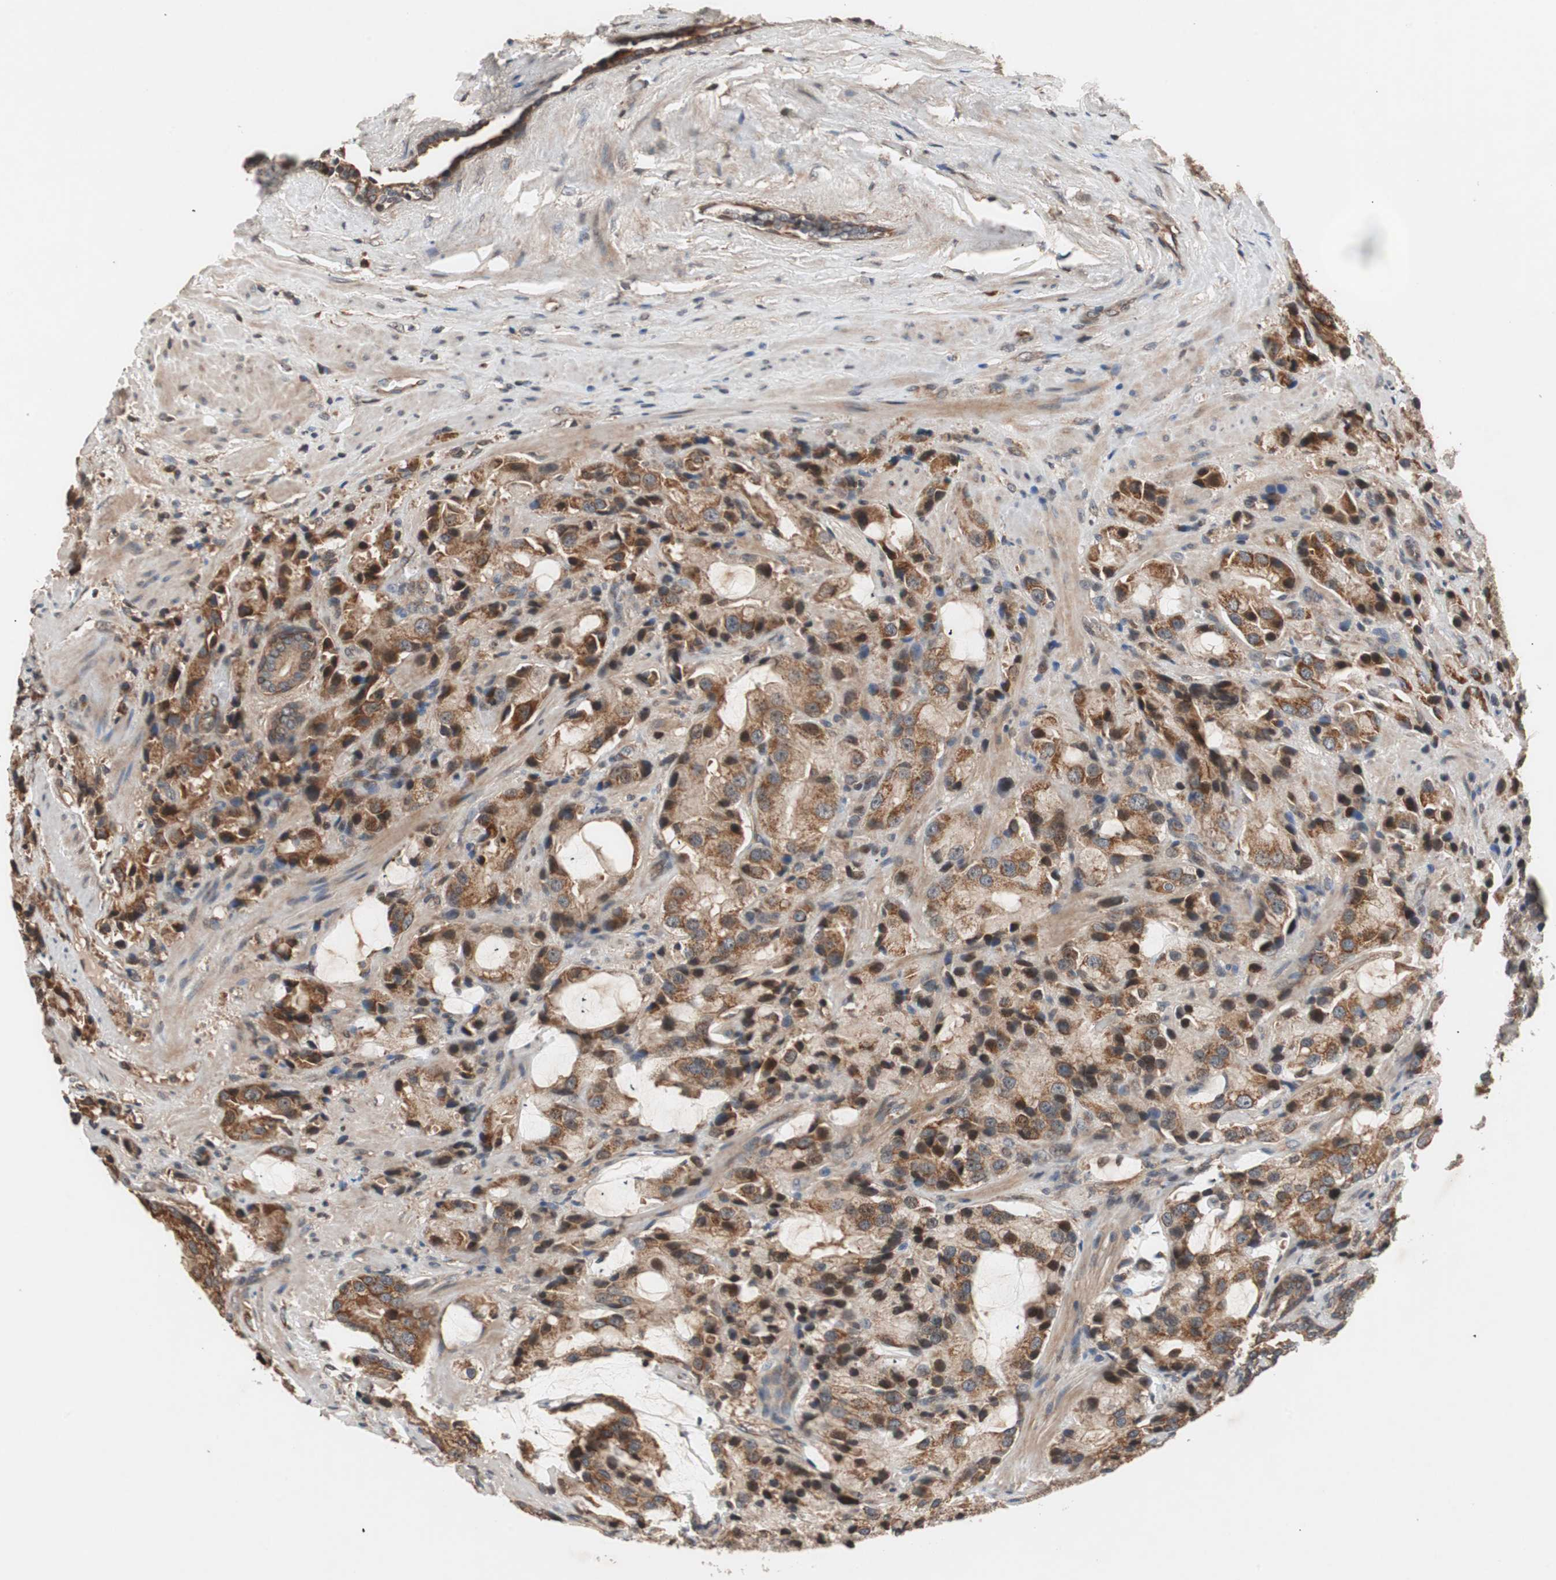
{"staining": {"intensity": "strong", "quantity": ">75%", "location": "cytoplasmic/membranous"}, "tissue": "prostate cancer", "cell_type": "Tumor cells", "image_type": "cancer", "snomed": [{"axis": "morphology", "description": "Adenocarcinoma, High grade"}, {"axis": "topography", "description": "Prostate"}], "caption": "DAB (3,3'-diaminobenzidine) immunohistochemical staining of prostate cancer (adenocarcinoma (high-grade)) demonstrates strong cytoplasmic/membranous protein staining in about >75% of tumor cells.", "gene": "NF2", "patient": {"sex": "male", "age": 70}}